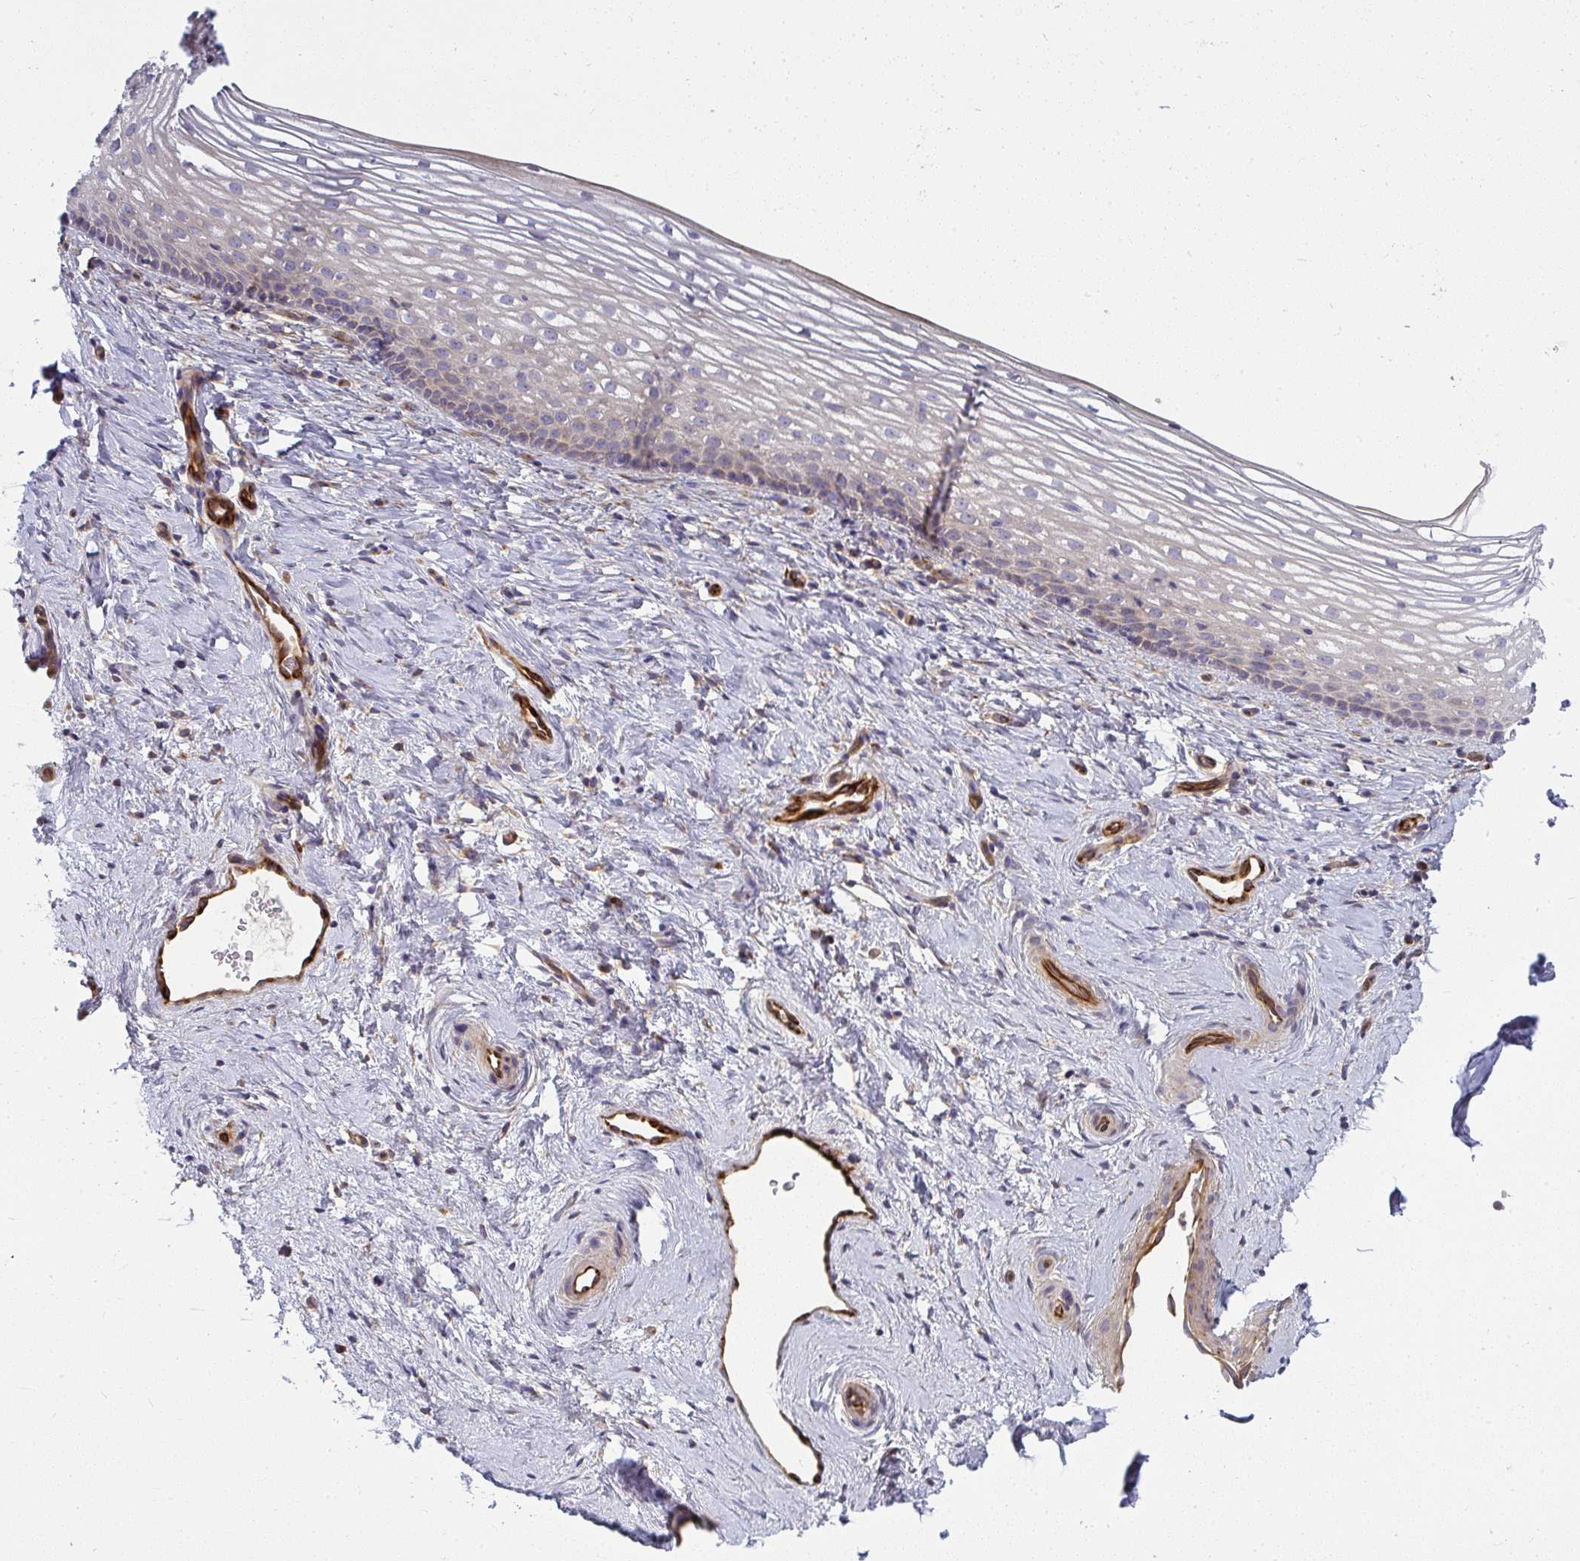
{"staining": {"intensity": "moderate", "quantity": "<25%", "location": "cytoplasmic/membranous"}, "tissue": "vagina", "cell_type": "Squamous epithelial cells", "image_type": "normal", "snomed": [{"axis": "morphology", "description": "Normal tissue, NOS"}, {"axis": "topography", "description": "Vagina"}], "caption": "Moderate cytoplasmic/membranous staining is seen in approximately <25% of squamous epithelial cells in normal vagina. The staining was performed using DAB to visualize the protein expression in brown, while the nuclei were stained in blue with hematoxylin (Magnification: 20x).", "gene": "IFIT3", "patient": {"sex": "female", "age": 51}}